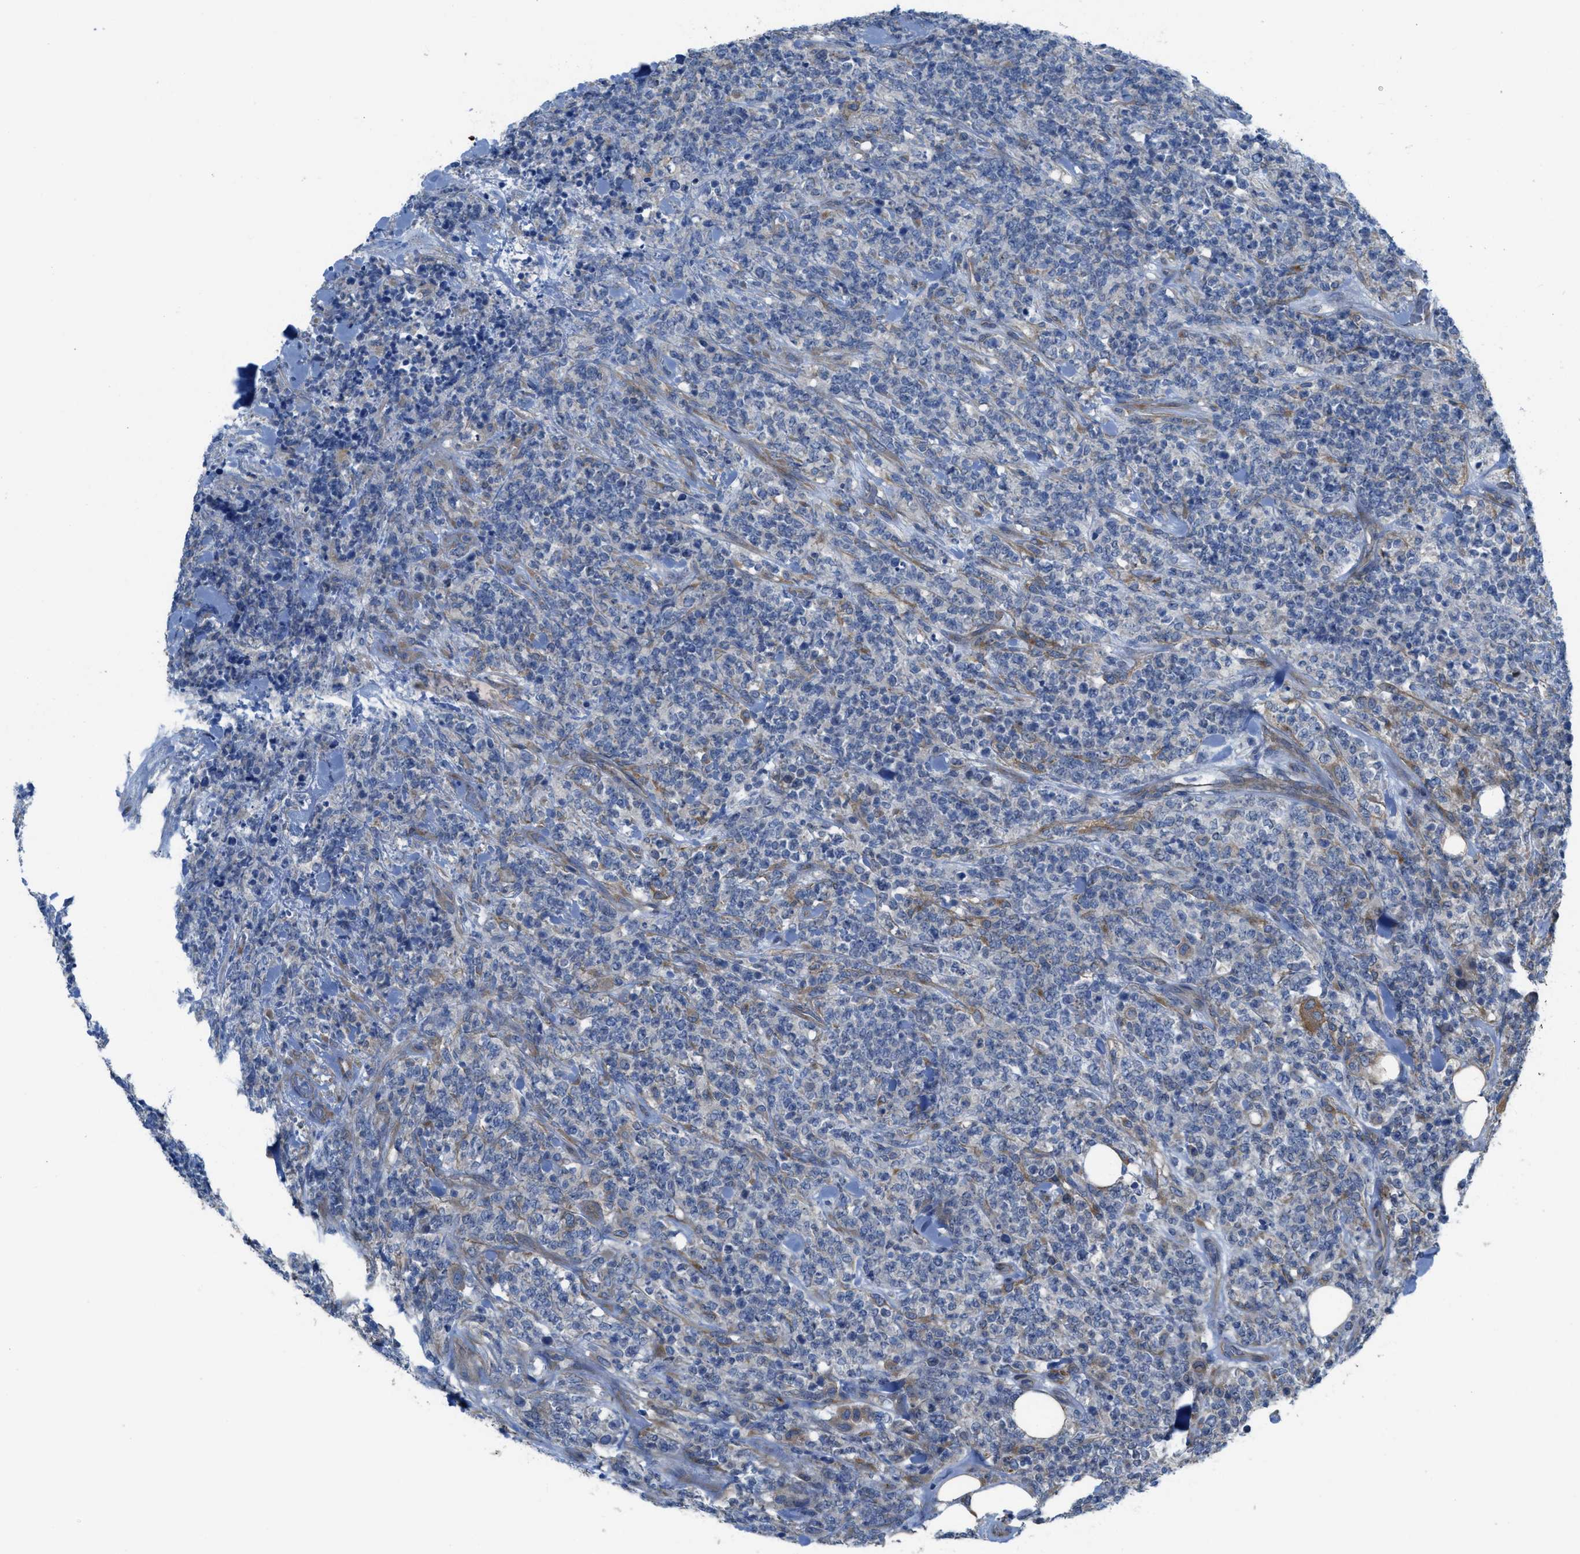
{"staining": {"intensity": "negative", "quantity": "none", "location": "none"}, "tissue": "lymphoma", "cell_type": "Tumor cells", "image_type": "cancer", "snomed": [{"axis": "morphology", "description": "Malignant lymphoma, non-Hodgkin's type, High grade"}, {"axis": "topography", "description": "Soft tissue"}], "caption": "Human high-grade malignant lymphoma, non-Hodgkin's type stained for a protein using IHC demonstrates no expression in tumor cells.", "gene": "EGFR", "patient": {"sex": "male", "age": 18}}